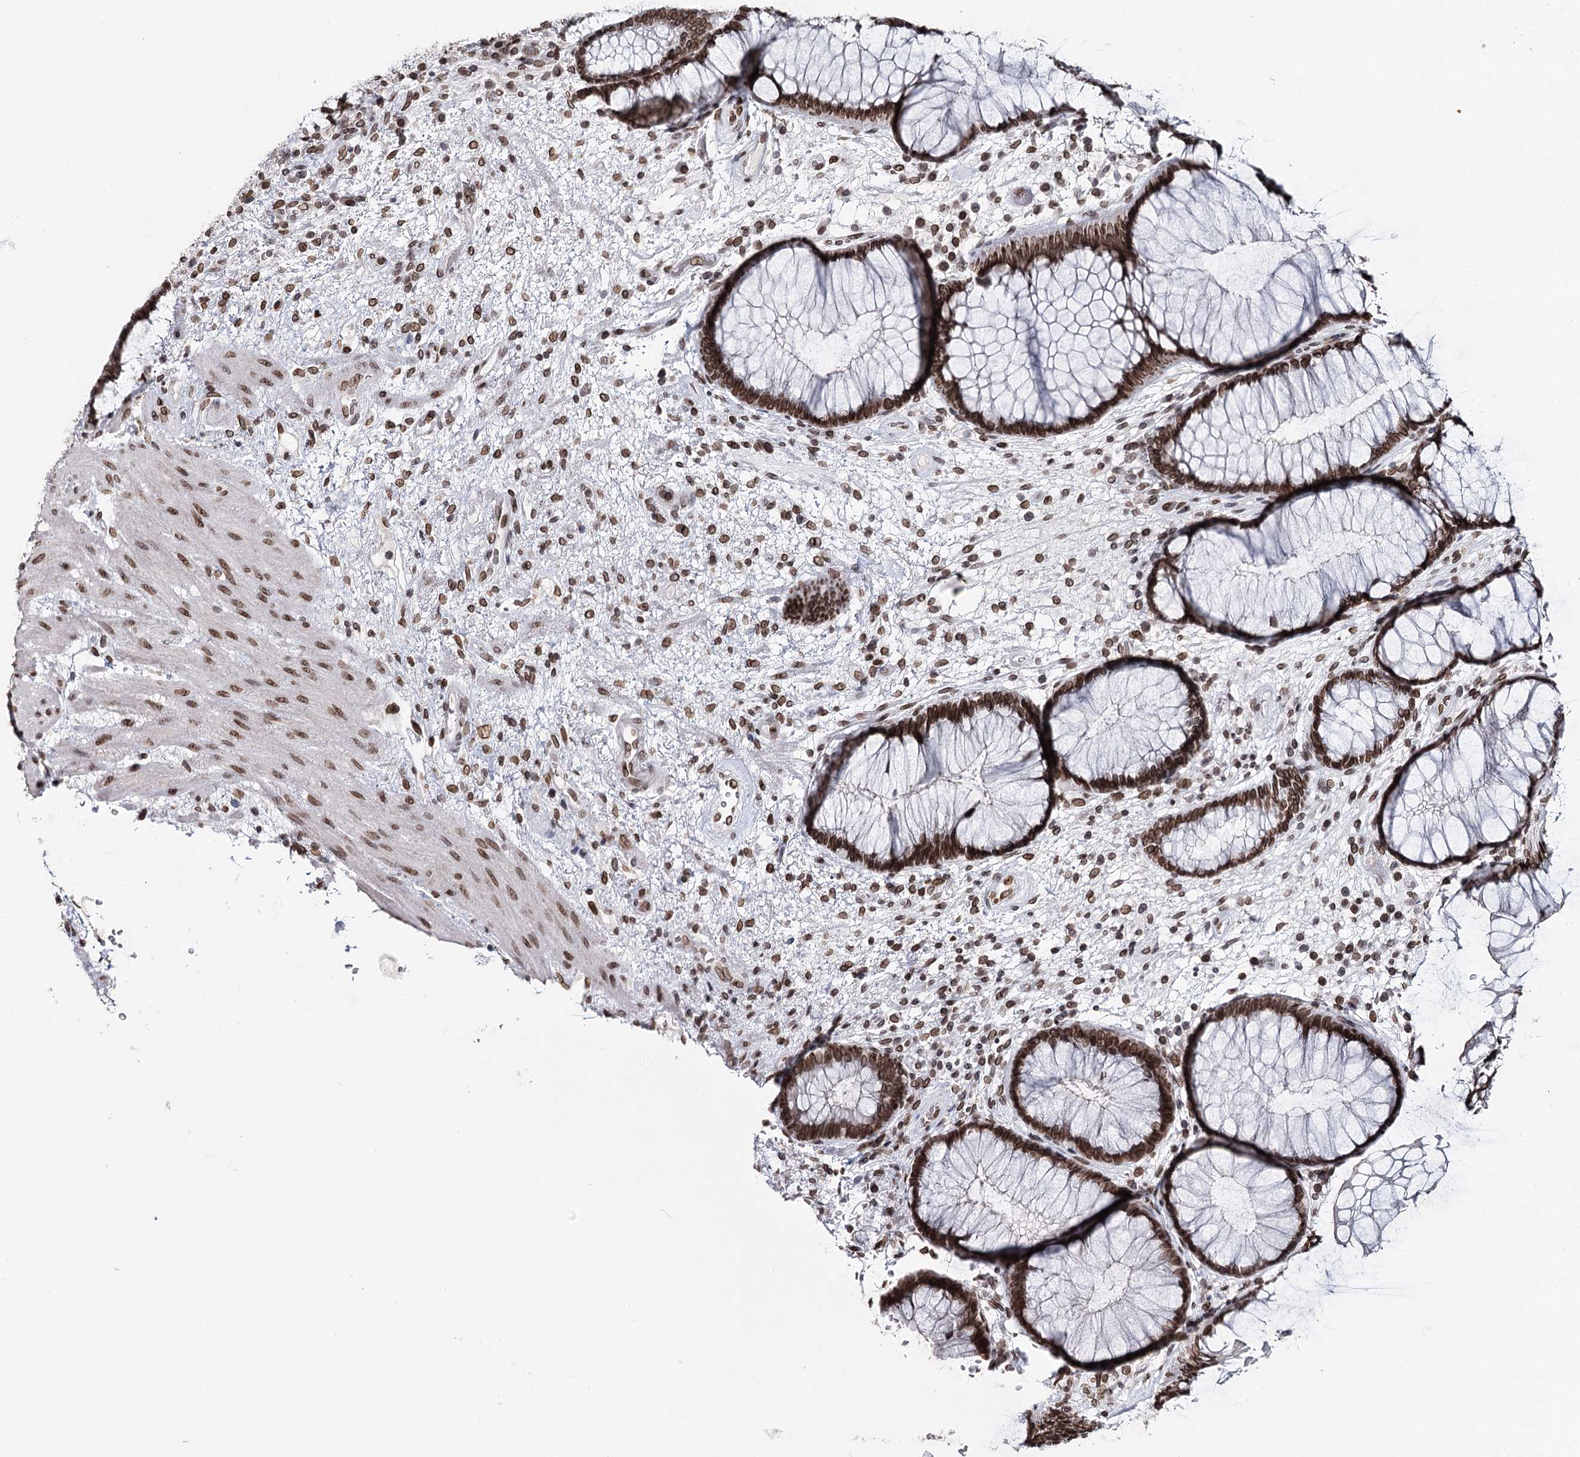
{"staining": {"intensity": "strong", "quantity": ">75%", "location": "cytoplasmic/membranous,nuclear"}, "tissue": "rectum", "cell_type": "Glandular cells", "image_type": "normal", "snomed": [{"axis": "morphology", "description": "Normal tissue, NOS"}, {"axis": "topography", "description": "Rectum"}], "caption": "About >75% of glandular cells in unremarkable human rectum demonstrate strong cytoplasmic/membranous,nuclear protein expression as visualized by brown immunohistochemical staining.", "gene": "KIAA0930", "patient": {"sex": "male", "age": 51}}